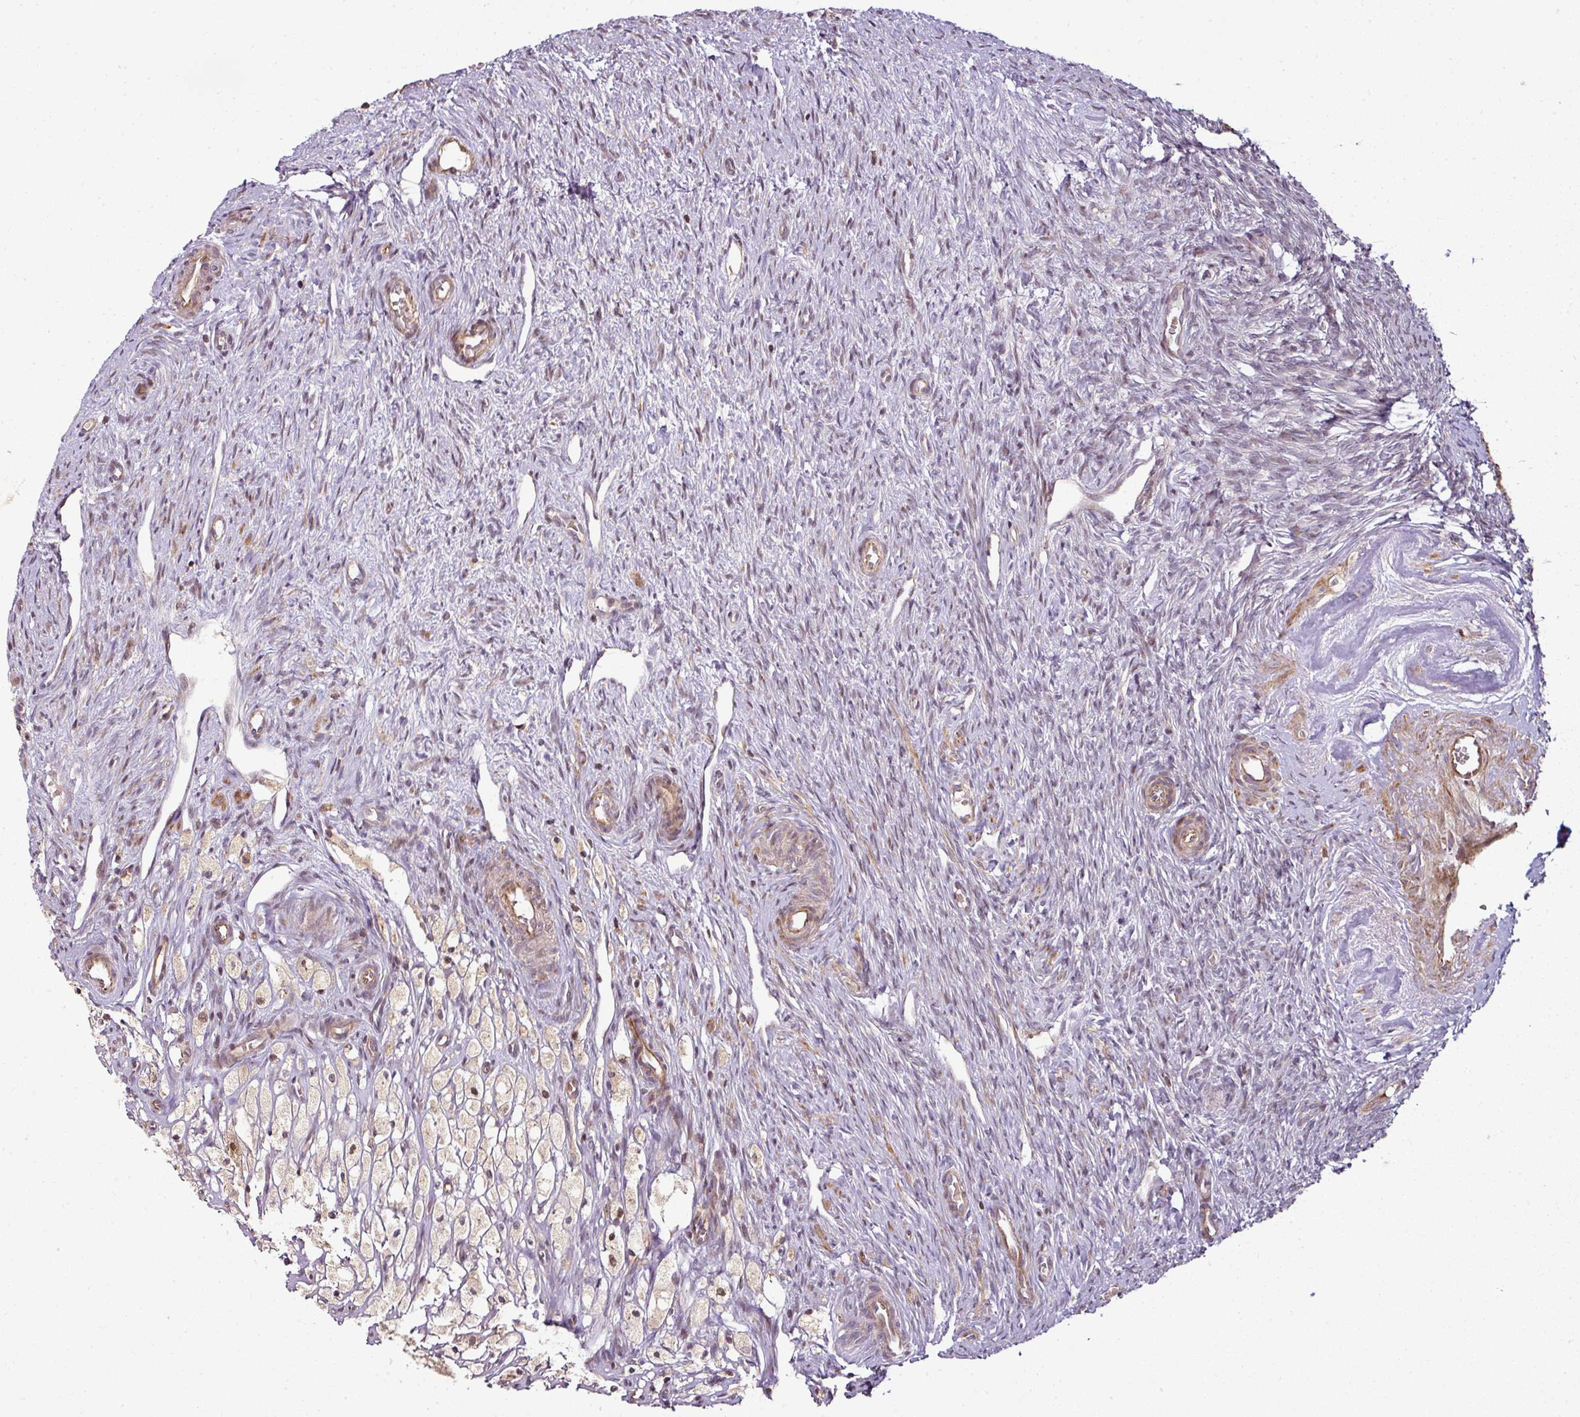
{"staining": {"intensity": "weak", "quantity": ">75%", "location": "cytoplasmic/membranous"}, "tissue": "ovary", "cell_type": "Follicle cells", "image_type": "normal", "snomed": [{"axis": "morphology", "description": "Normal tissue, NOS"}, {"axis": "topography", "description": "Ovary"}], "caption": "Weak cytoplasmic/membranous staining for a protein is seen in about >75% of follicle cells of unremarkable ovary using IHC.", "gene": "ATAT1", "patient": {"sex": "female", "age": 51}}